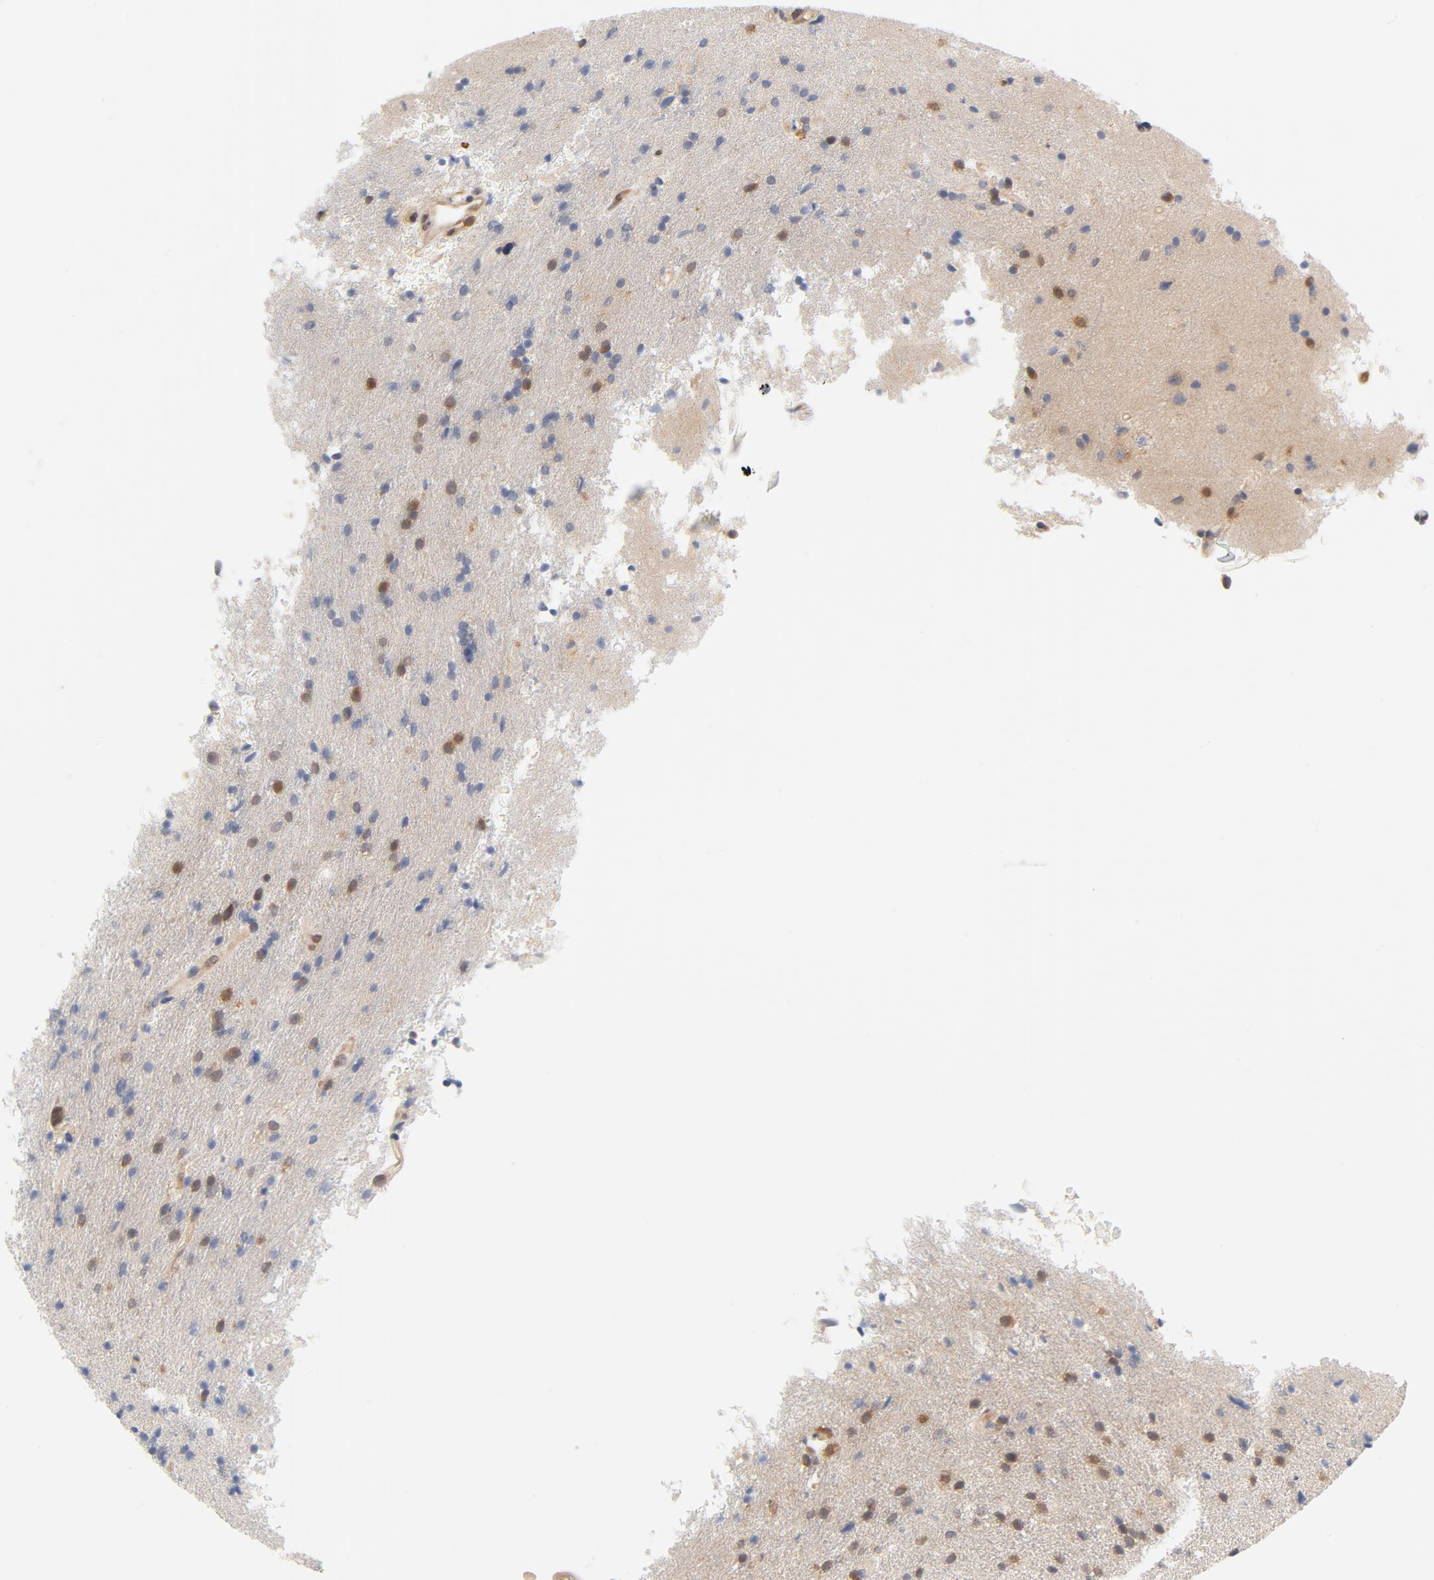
{"staining": {"intensity": "moderate", "quantity": ">75%", "location": "cytoplasmic/membranous"}, "tissue": "glioma", "cell_type": "Tumor cells", "image_type": "cancer", "snomed": [{"axis": "morphology", "description": "Glioma, malignant, High grade"}, {"axis": "topography", "description": "Brain"}], "caption": "Moderate cytoplasmic/membranous expression for a protein is present in approximately >75% of tumor cells of glioma using immunohistochemistry (IHC).", "gene": "EIF4E", "patient": {"sex": "male", "age": 33}}